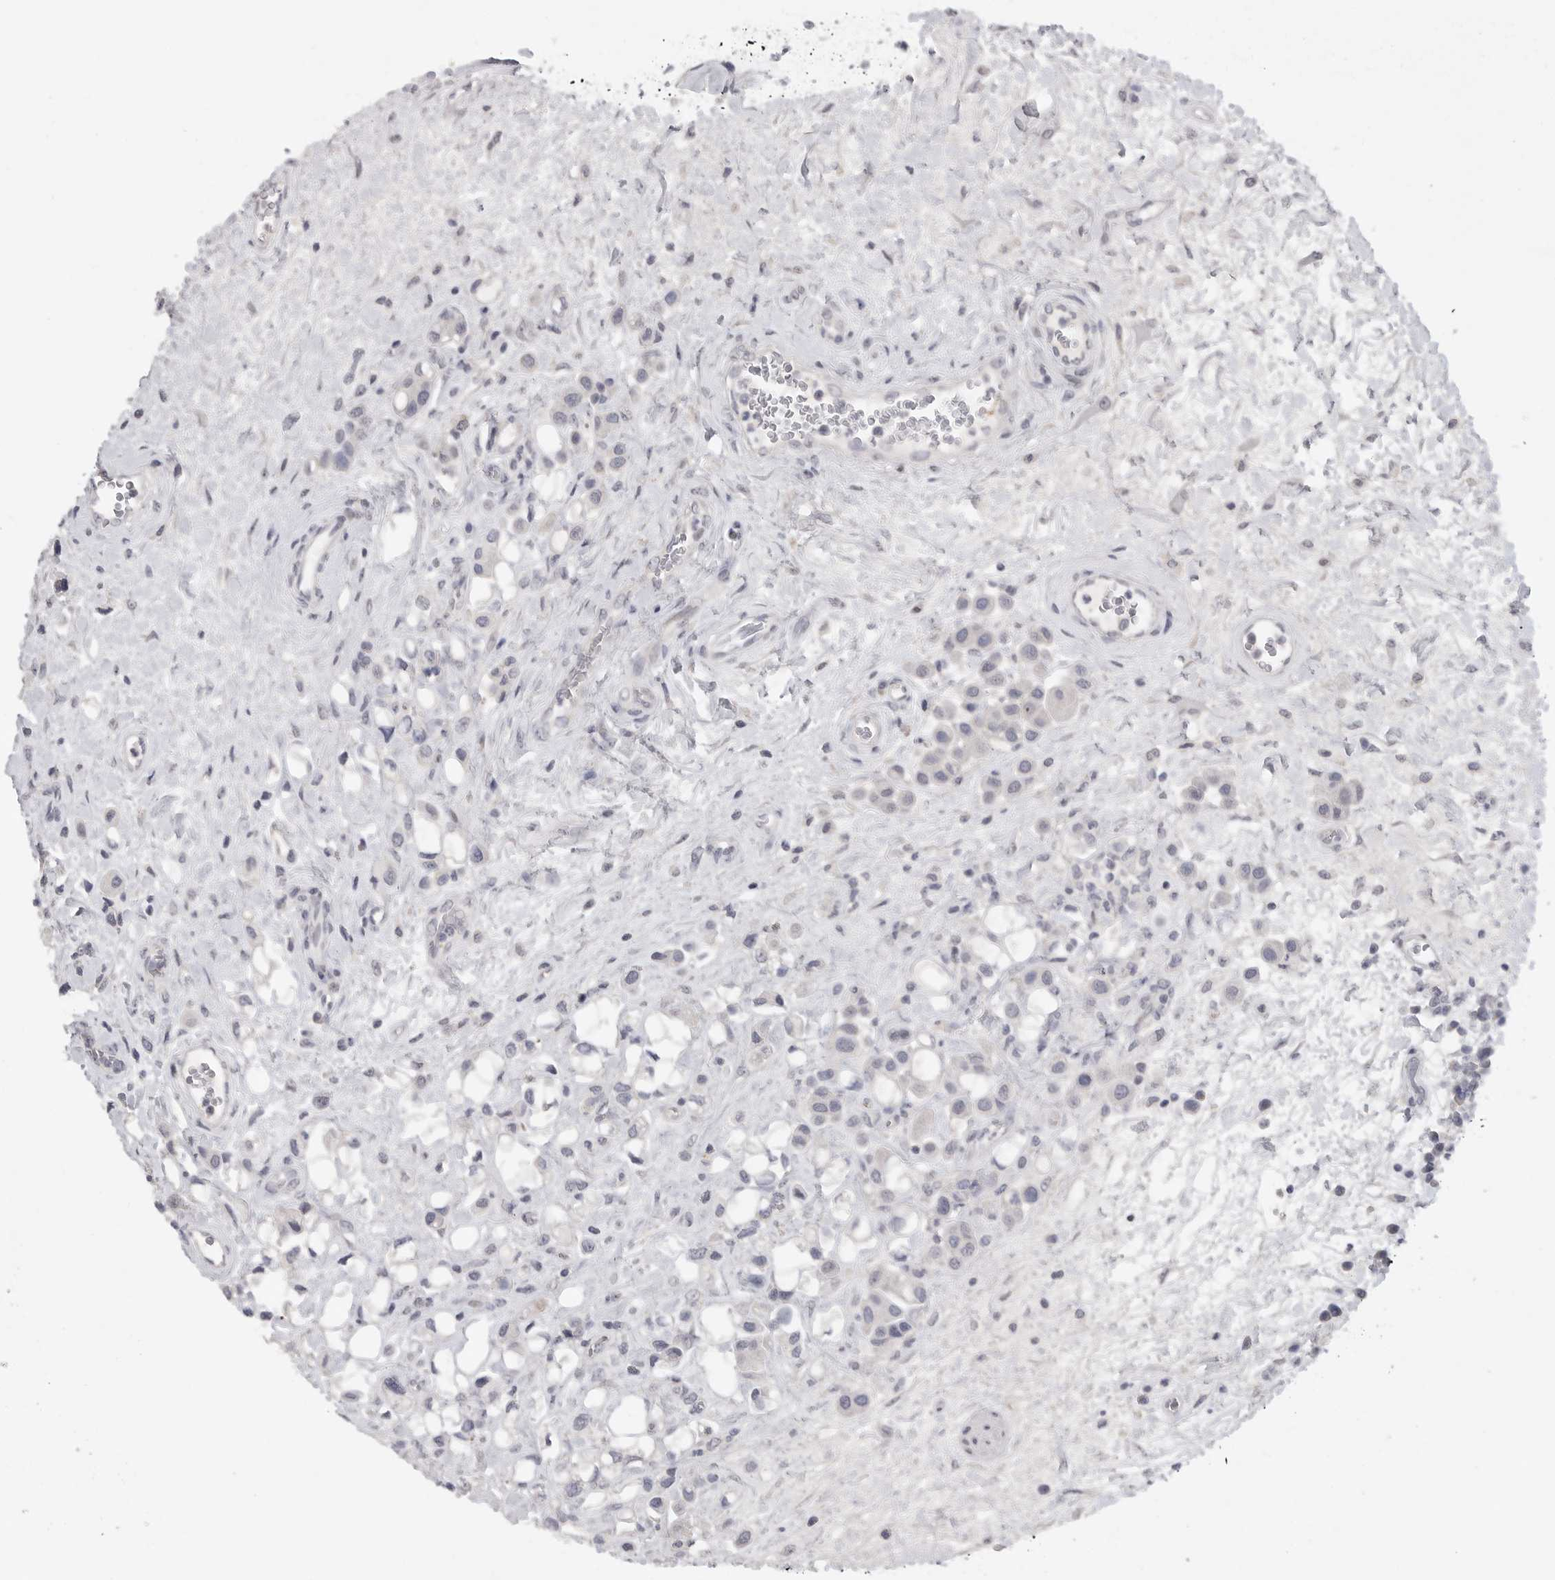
{"staining": {"intensity": "weak", "quantity": "<25%", "location": "nuclear"}, "tissue": "urothelial cancer", "cell_type": "Tumor cells", "image_type": "cancer", "snomed": [{"axis": "morphology", "description": "Urothelial carcinoma, High grade"}, {"axis": "topography", "description": "Urinary bladder"}], "caption": "There is no significant positivity in tumor cells of urothelial cancer.", "gene": "FBXO43", "patient": {"sex": "male", "age": 50}}